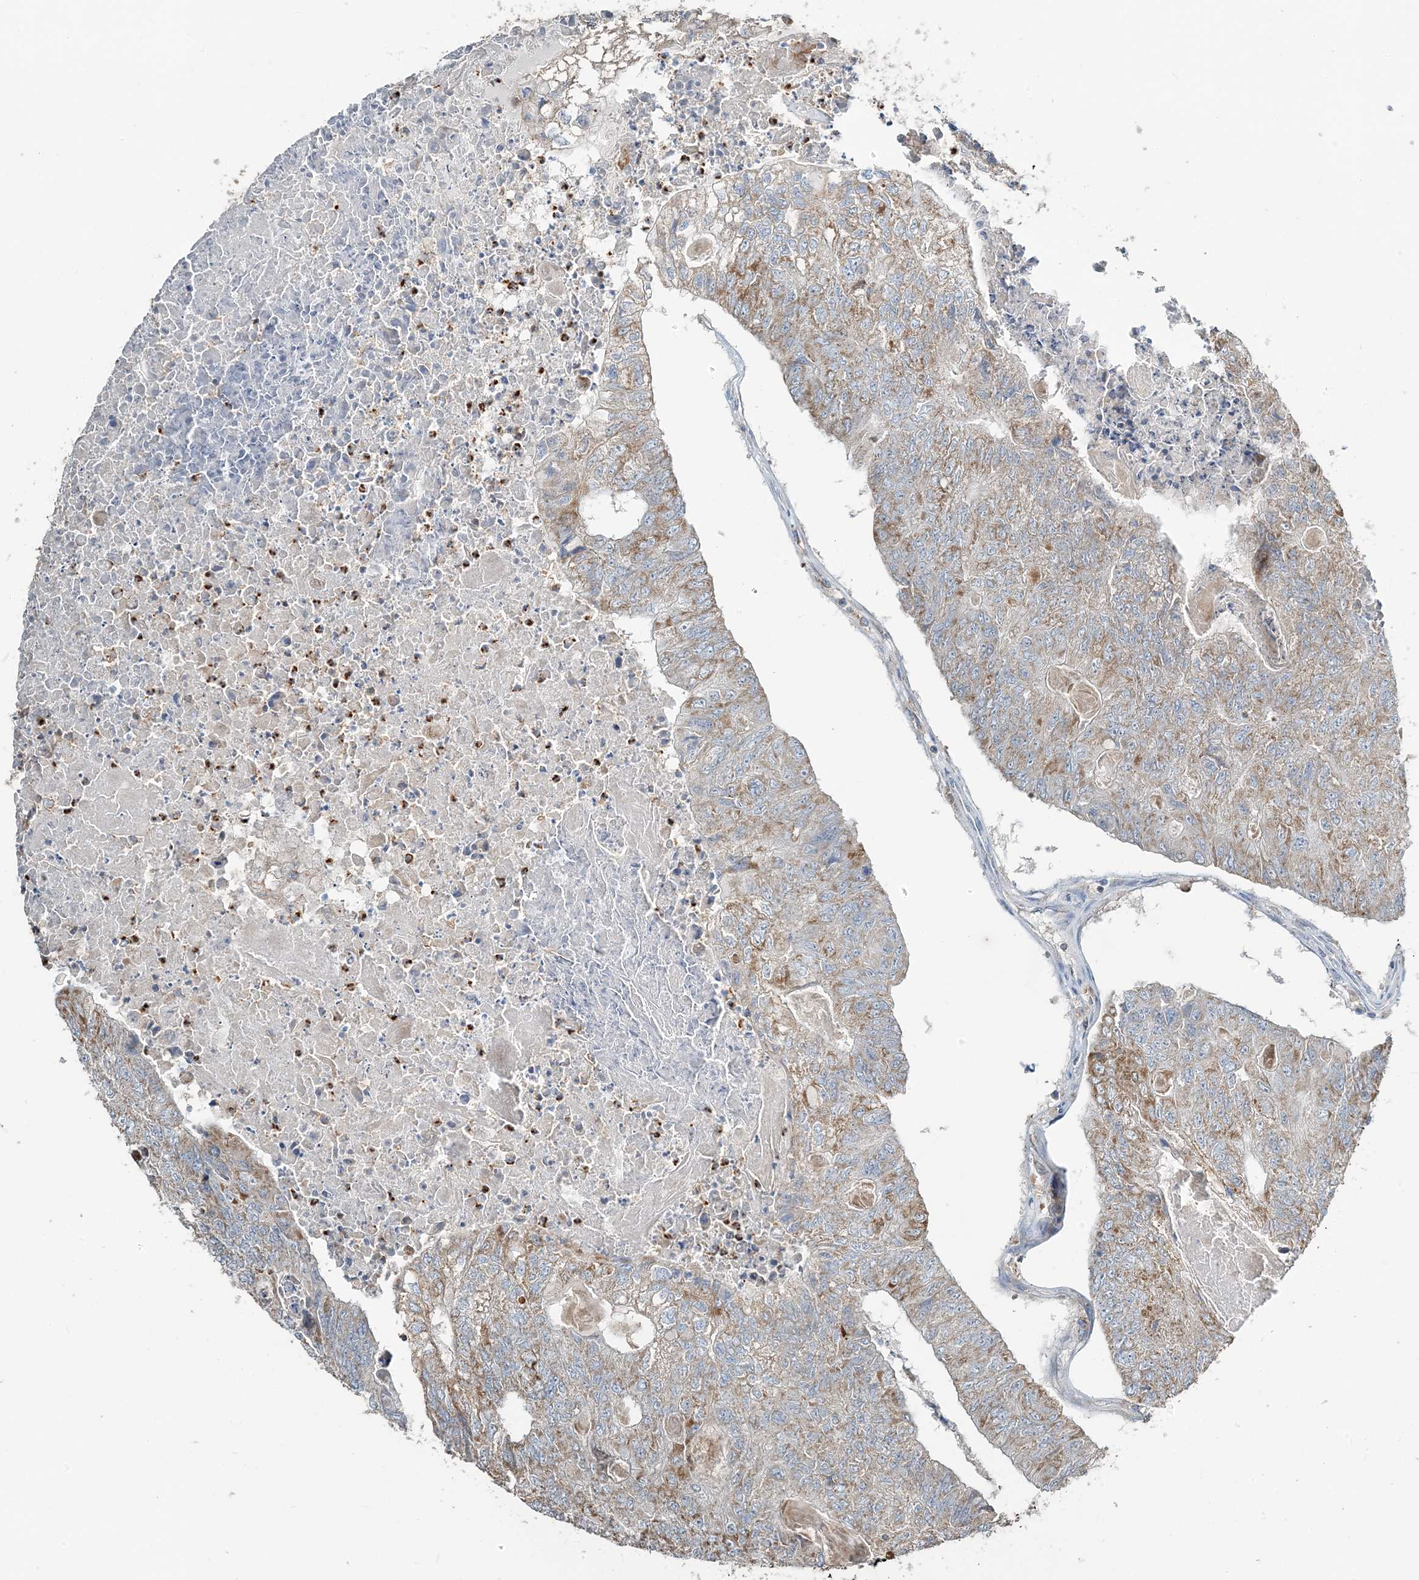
{"staining": {"intensity": "weak", "quantity": ">75%", "location": "cytoplasmic/membranous"}, "tissue": "colorectal cancer", "cell_type": "Tumor cells", "image_type": "cancer", "snomed": [{"axis": "morphology", "description": "Adenocarcinoma, NOS"}, {"axis": "topography", "description": "Colon"}], "caption": "Colorectal adenocarcinoma tissue shows weak cytoplasmic/membranous positivity in approximately >75% of tumor cells, visualized by immunohistochemistry.", "gene": "TMLHE", "patient": {"sex": "female", "age": 67}}